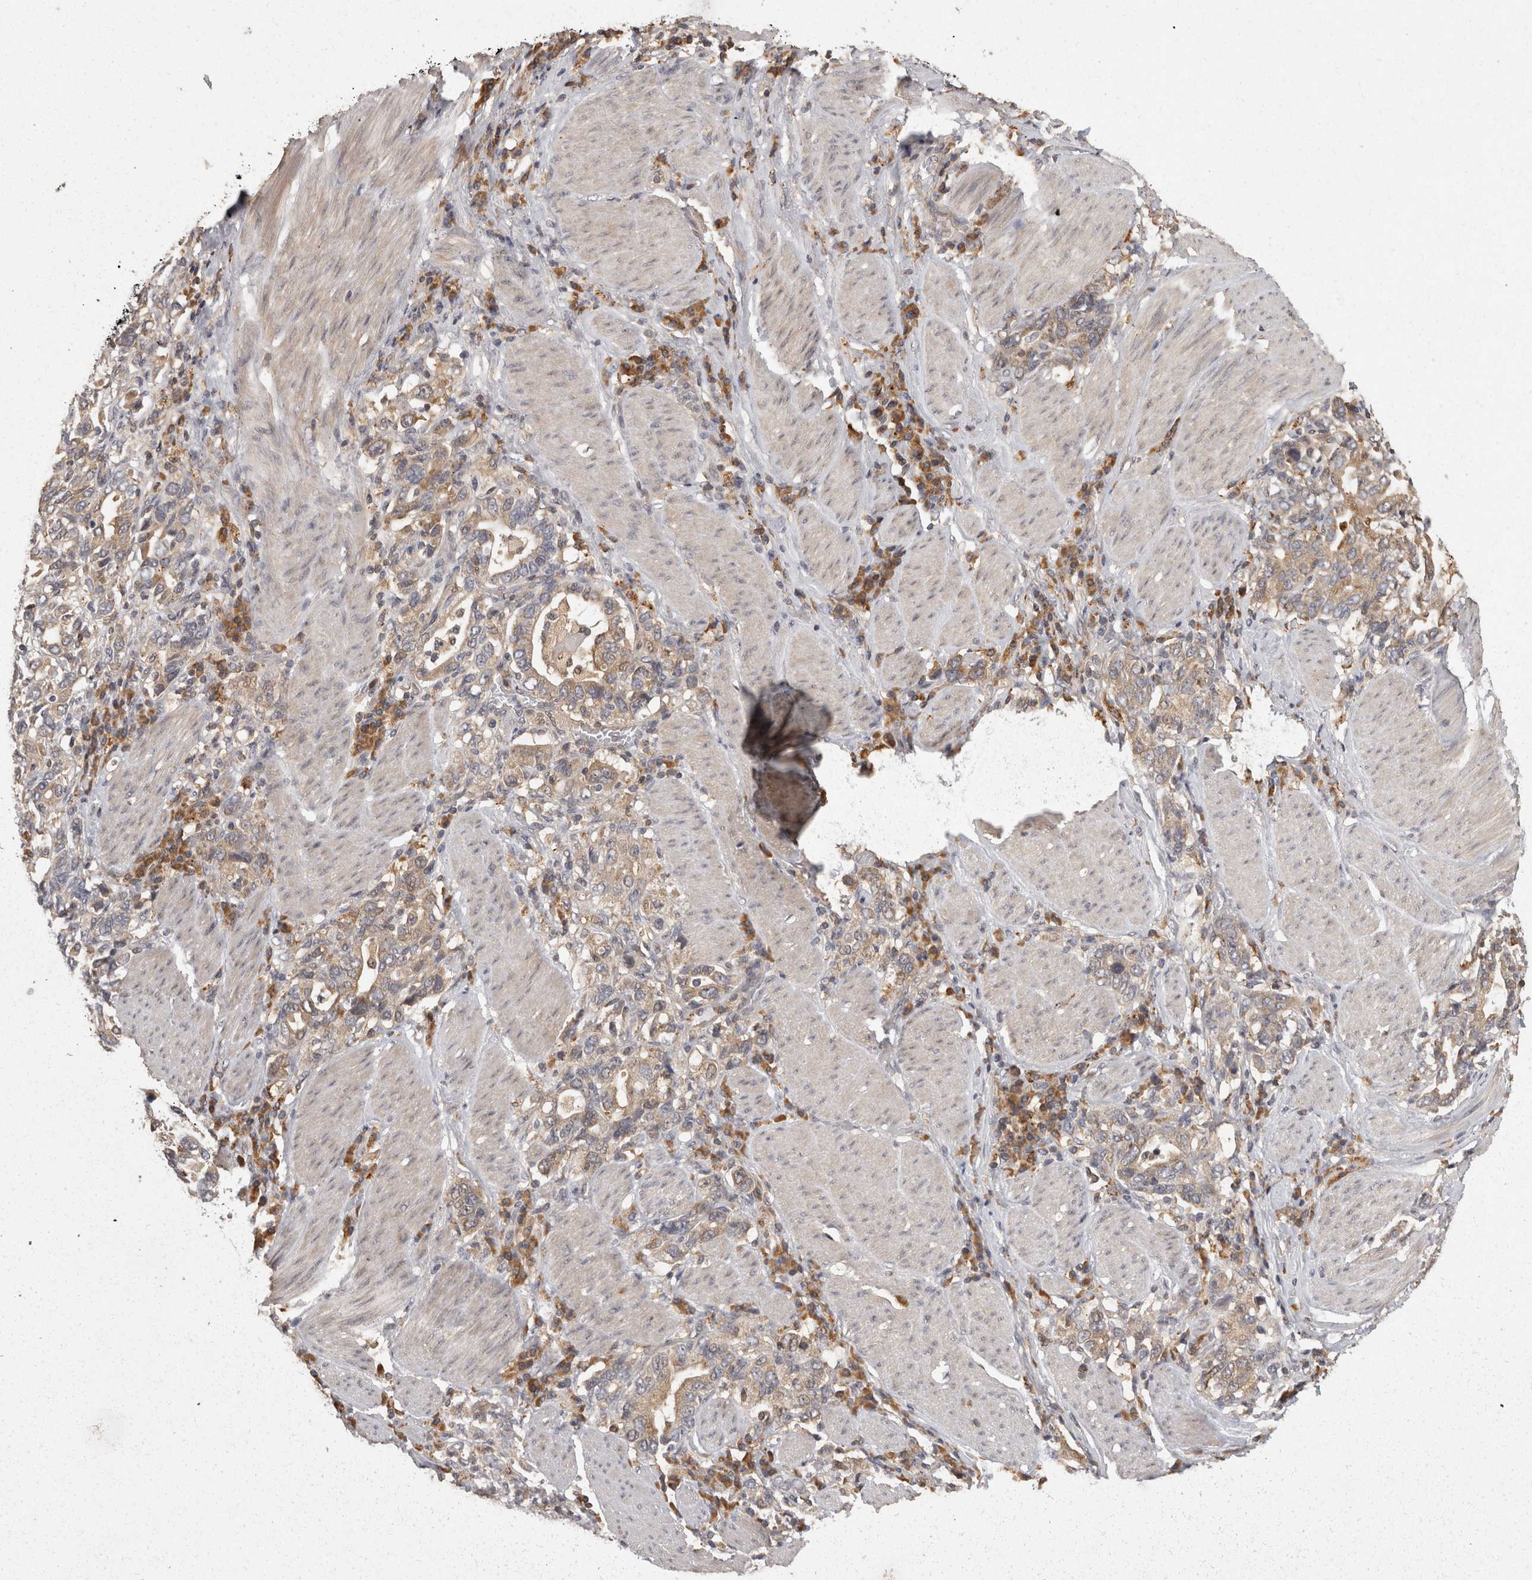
{"staining": {"intensity": "weak", "quantity": "25%-75%", "location": "cytoplasmic/membranous"}, "tissue": "stomach cancer", "cell_type": "Tumor cells", "image_type": "cancer", "snomed": [{"axis": "morphology", "description": "Adenocarcinoma, NOS"}, {"axis": "topography", "description": "Stomach, upper"}], "caption": "Tumor cells display low levels of weak cytoplasmic/membranous staining in approximately 25%-75% of cells in stomach cancer.", "gene": "ACAT2", "patient": {"sex": "male", "age": 62}}